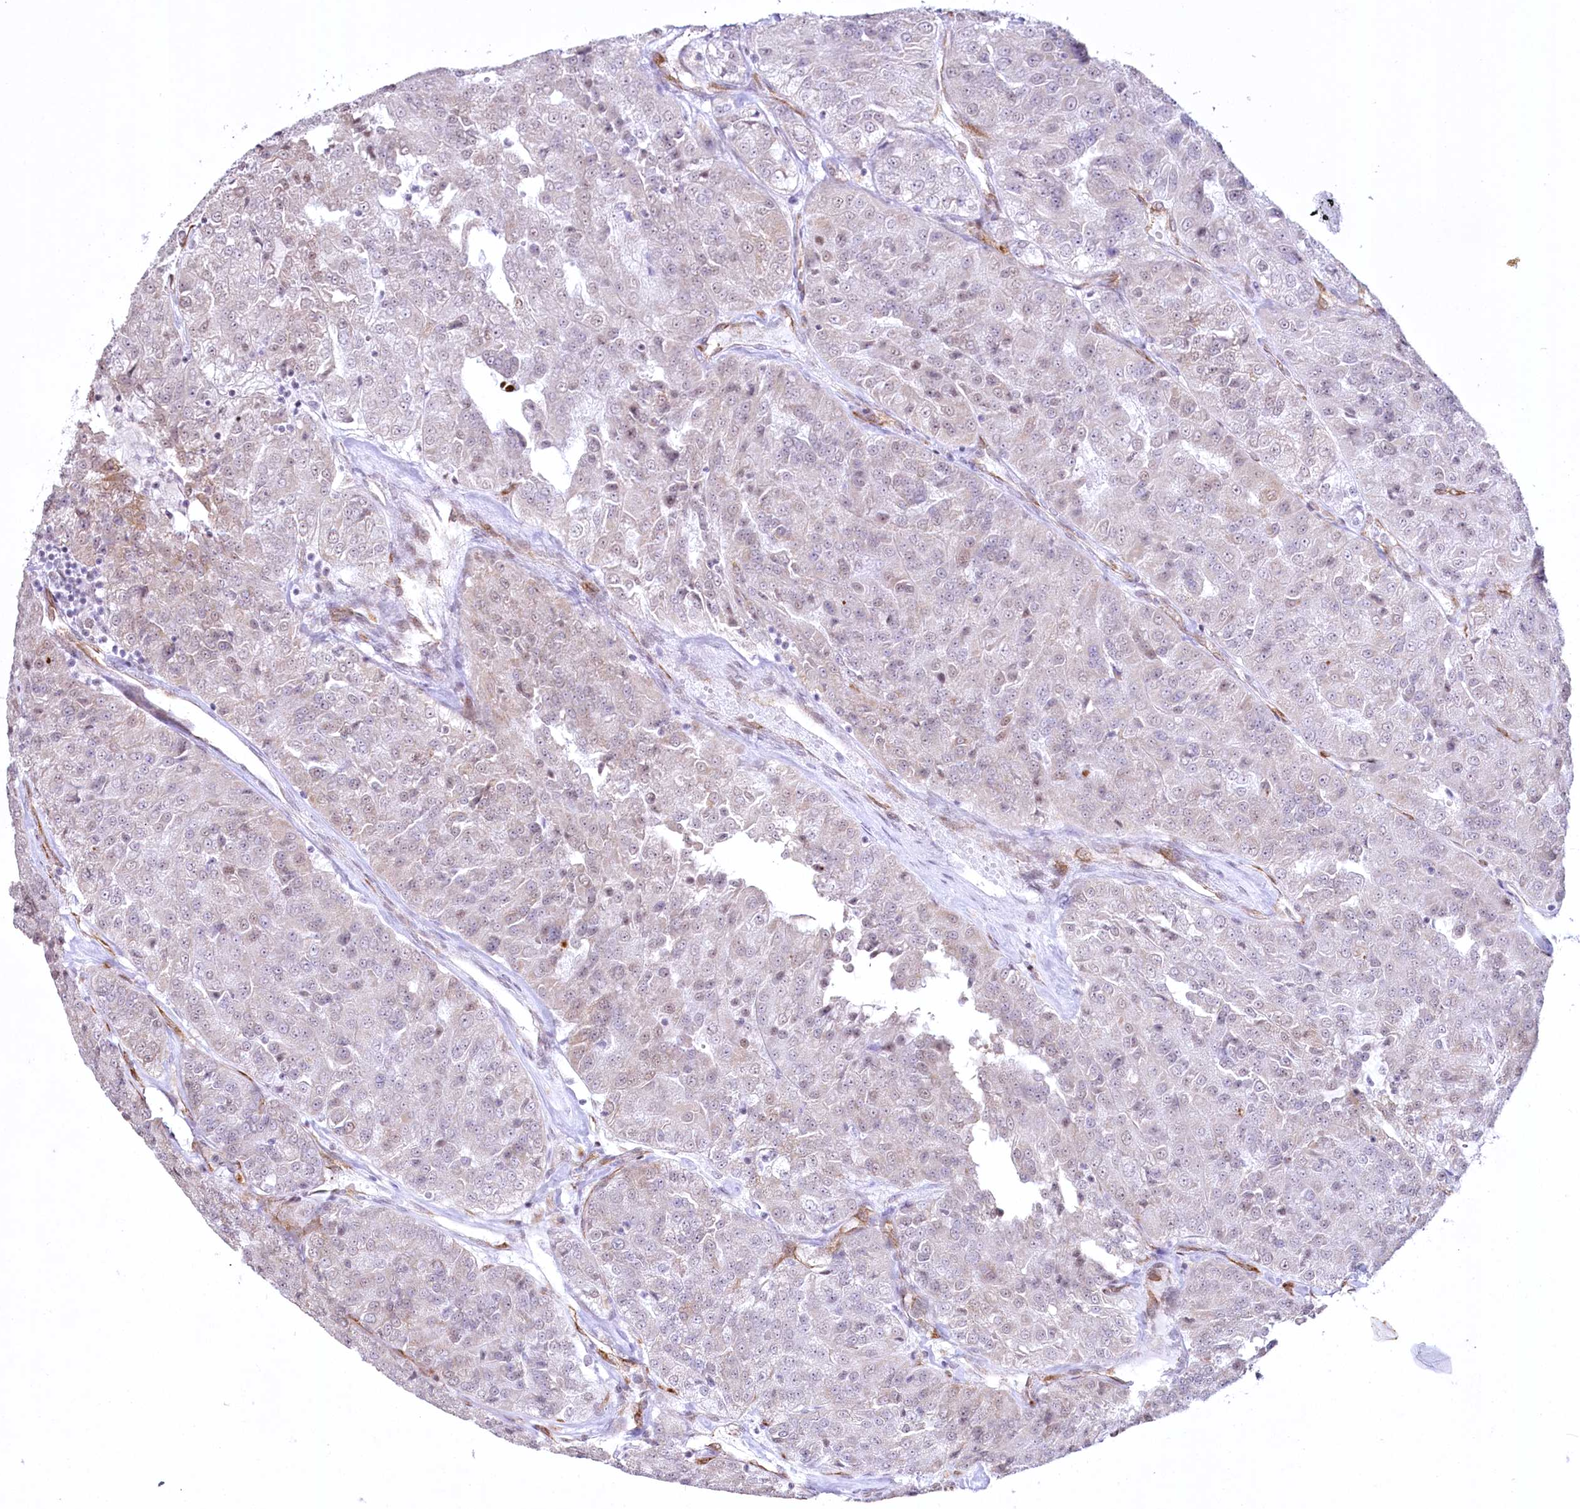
{"staining": {"intensity": "negative", "quantity": "none", "location": "none"}, "tissue": "renal cancer", "cell_type": "Tumor cells", "image_type": "cancer", "snomed": [{"axis": "morphology", "description": "Adenocarcinoma, NOS"}, {"axis": "topography", "description": "Kidney"}], "caption": "The image reveals no significant staining in tumor cells of adenocarcinoma (renal). (Brightfield microscopy of DAB (3,3'-diaminobenzidine) IHC at high magnification).", "gene": "YBX3", "patient": {"sex": "female", "age": 63}}